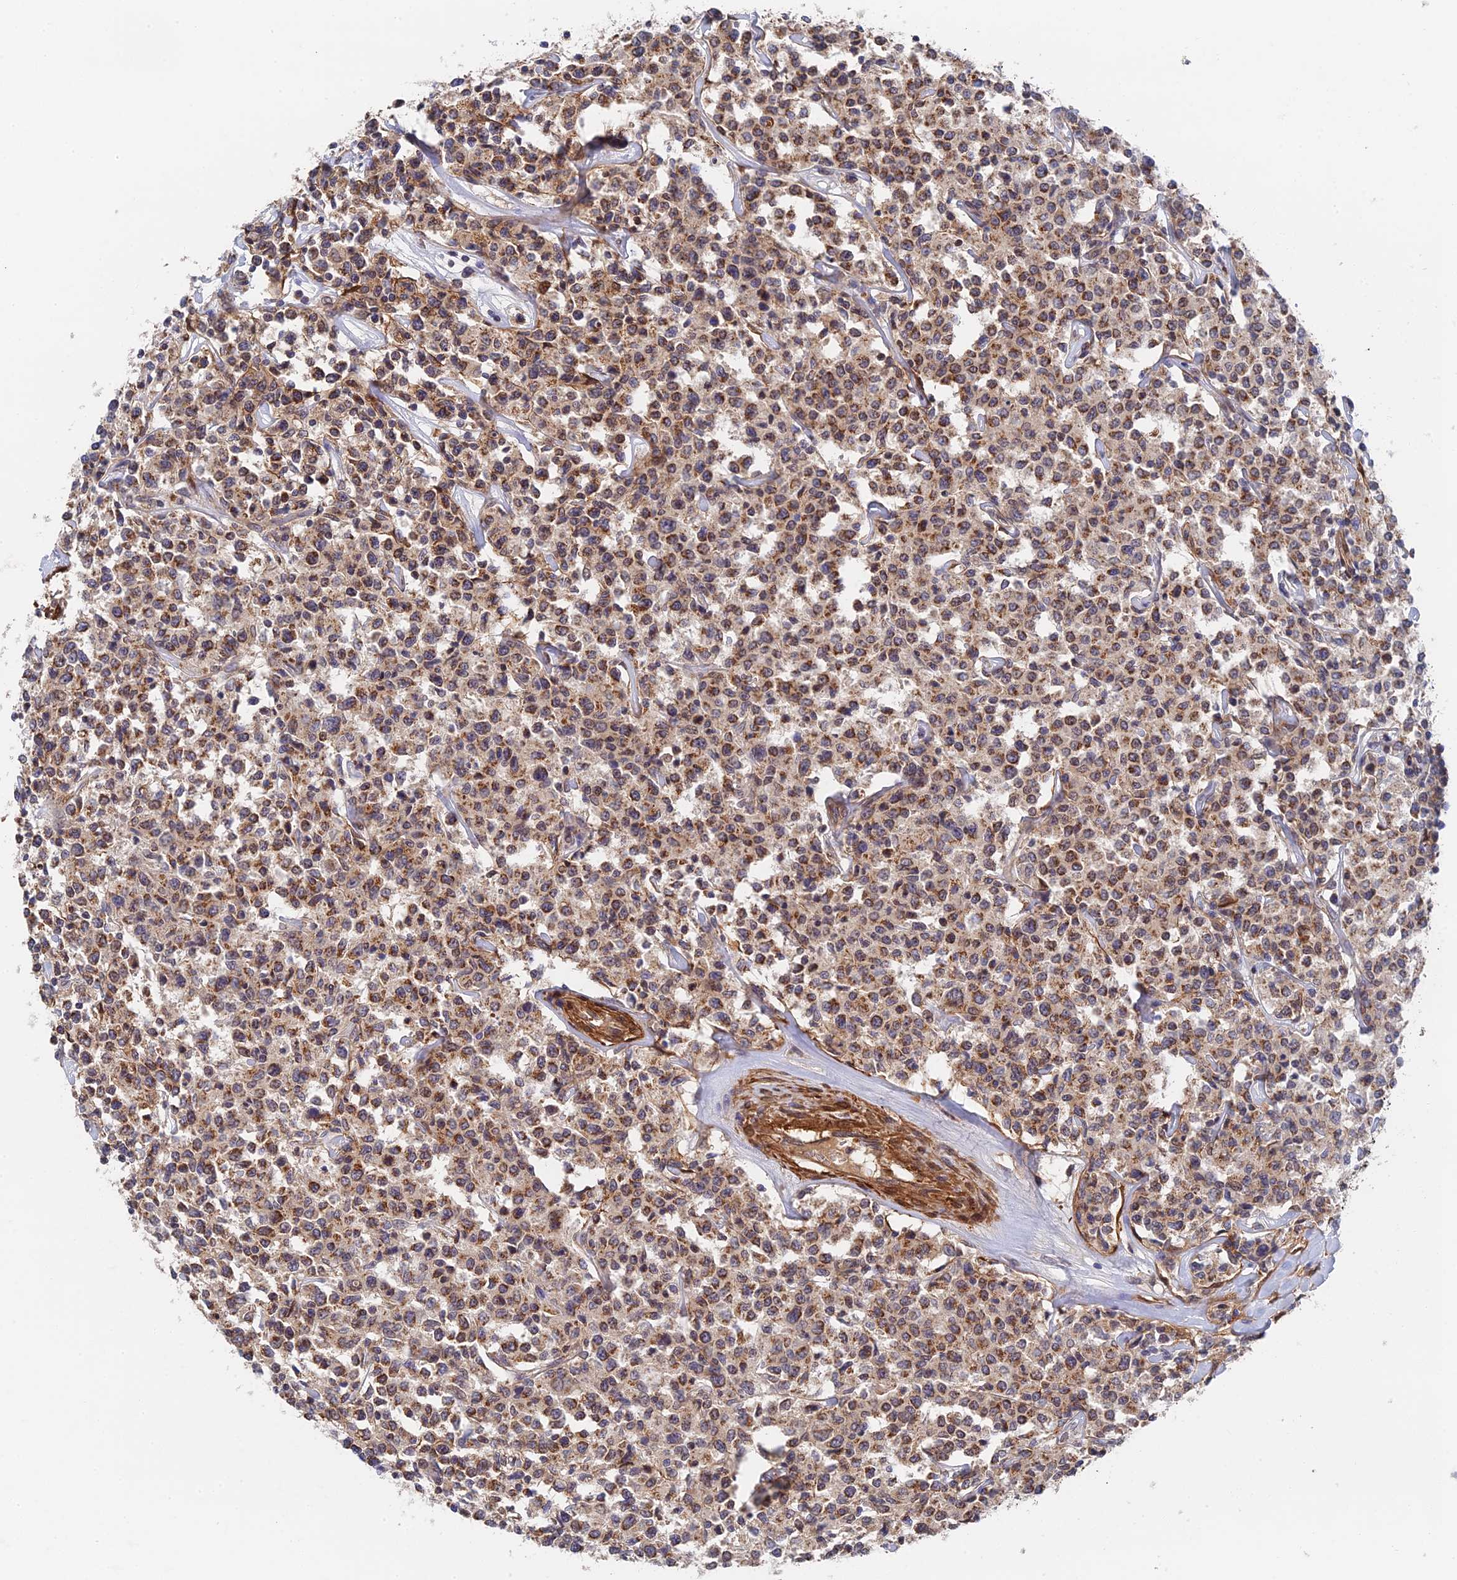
{"staining": {"intensity": "moderate", "quantity": ">75%", "location": "cytoplasmic/membranous"}, "tissue": "lymphoma", "cell_type": "Tumor cells", "image_type": "cancer", "snomed": [{"axis": "morphology", "description": "Malignant lymphoma, non-Hodgkin's type, Low grade"}, {"axis": "topography", "description": "Small intestine"}], "caption": "Immunohistochemical staining of malignant lymphoma, non-Hodgkin's type (low-grade) displays medium levels of moderate cytoplasmic/membranous staining in about >75% of tumor cells. The staining is performed using DAB (3,3'-diaminobenzidine) brown chromogen to label protein expression. The nuclei are counter-stained blue using hematoxylin.", "gene": "ZNF320", "patient": {"sex": "female", "age": 59}}